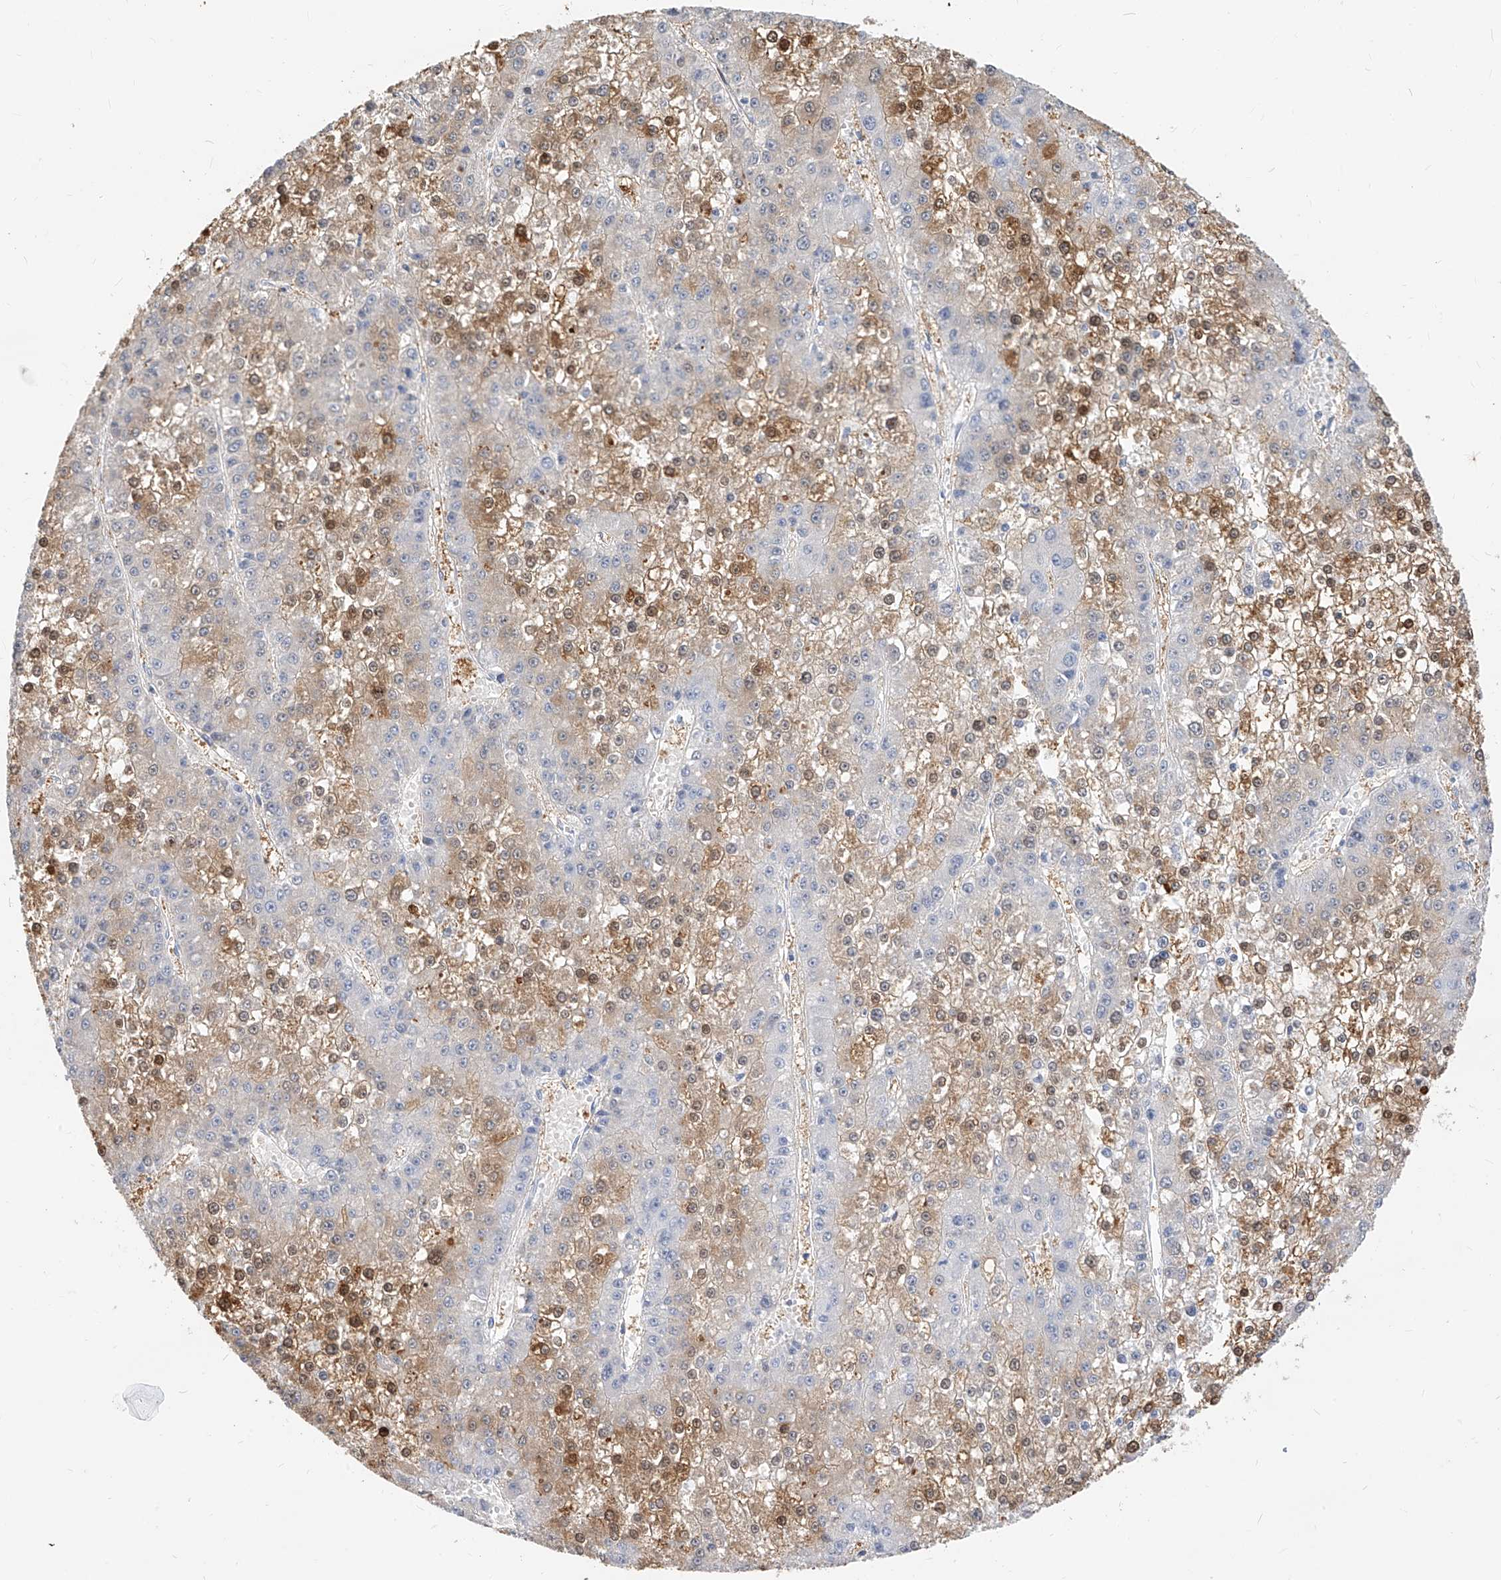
{"staining": {"intensity": "moderate", "quantity": "25%-75%", "location": "cytoplasmic/membranous,nuclear"}, "tissue": "liver cancer", "cell_type": "Tumor cells", "image_type": "cancer", "snomed": [{"axis": "morphology", "description": "Carcinoma, Hepatocellular, NOS"}, {"axis": "topography", "description": "Liver"}], "caption": "There is medium levels of moderate cytoplasmic/membranous and nuclear expression in tumor cells of liver cancer (hepatocellular carcinoma), as demonstrated by immunohistochemical staining (brown color).", "gene": "ZZEF1", "patient": {"sex": "female", "age": 73}}